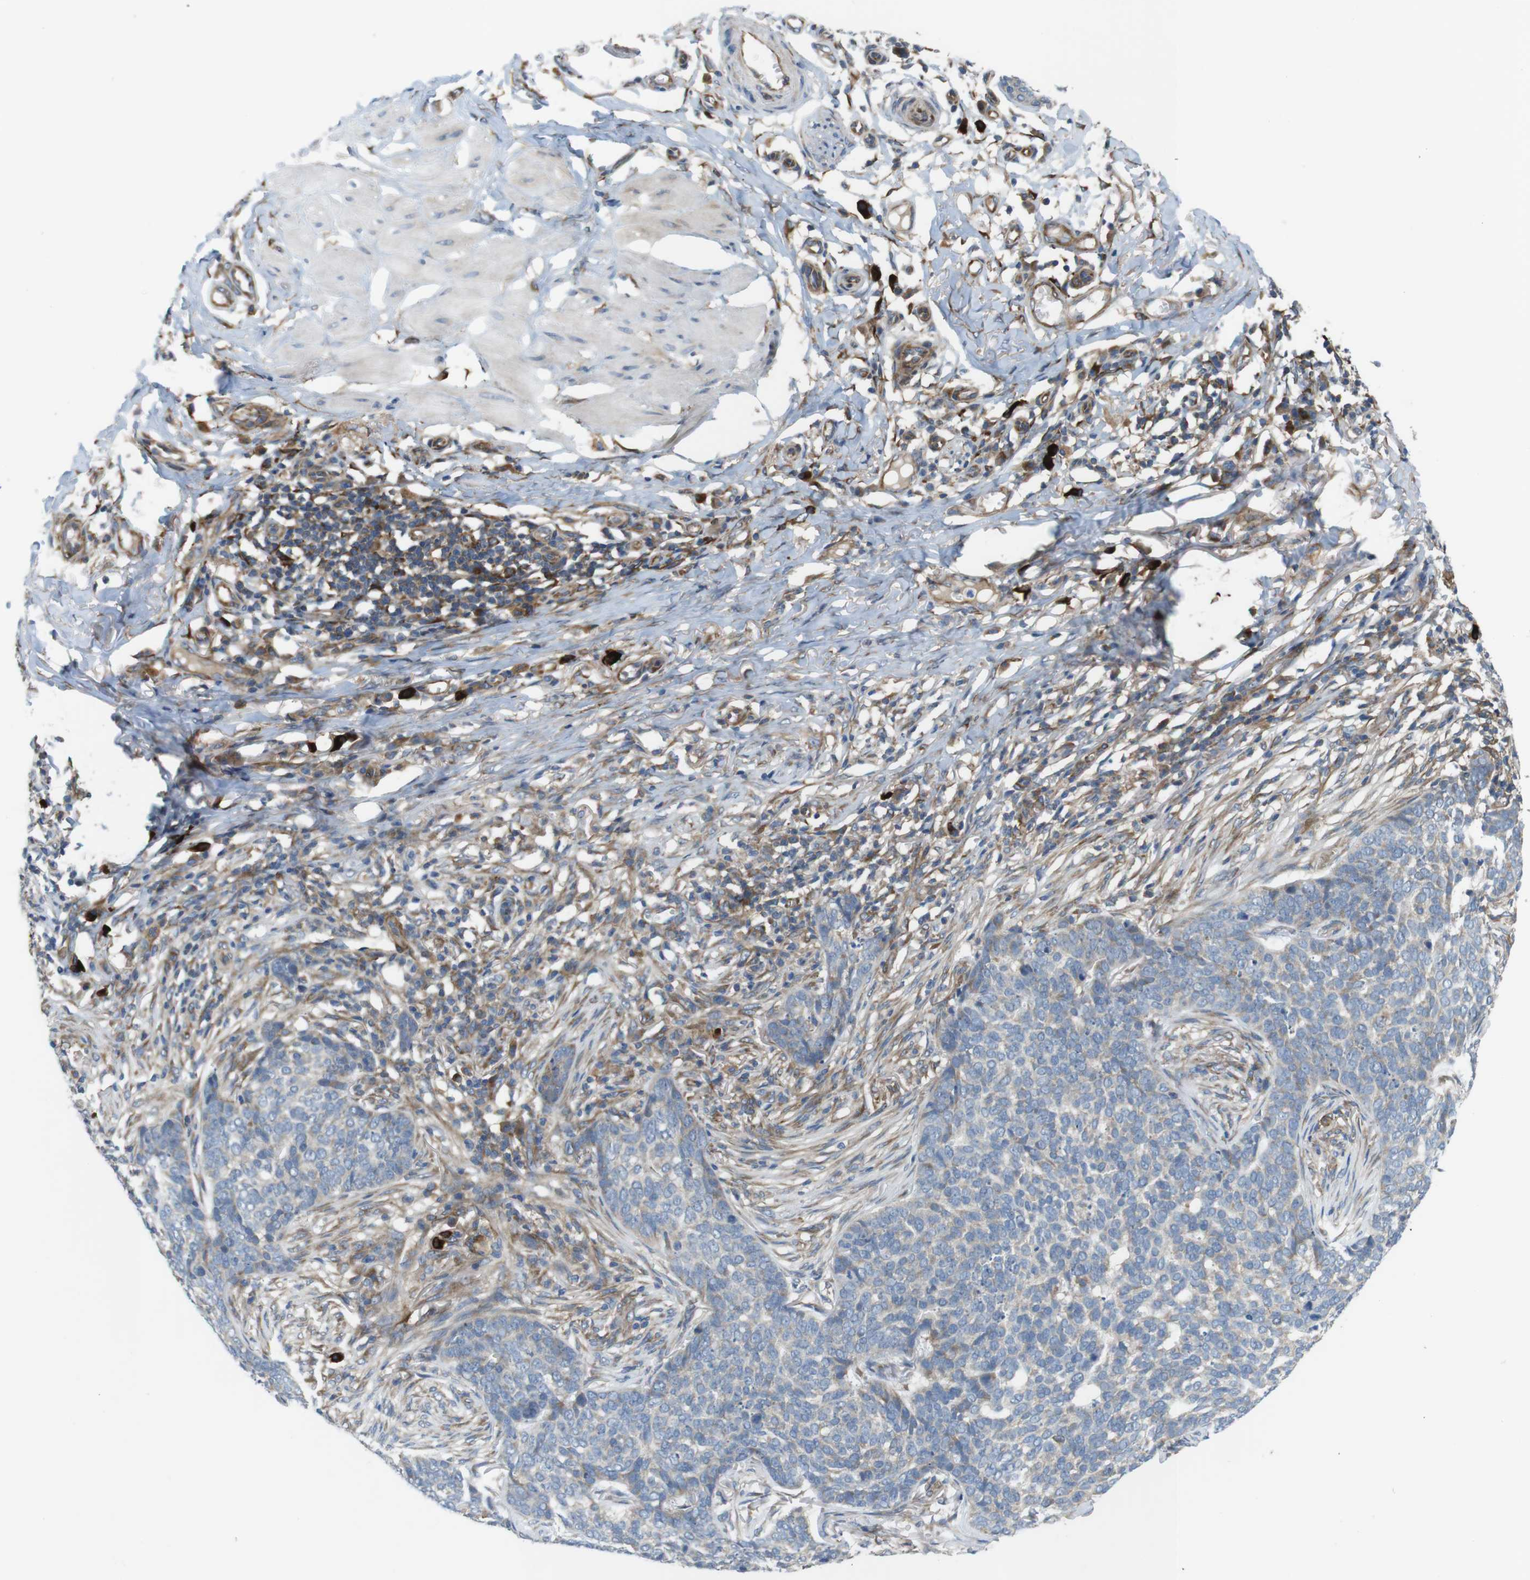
{"staining": {"intensity": "negative", "quantity": "none", "location": "none"}, "tissue": "skin cancer", "cell_type": "Tumor cells", "image_type": "cancer", "snomed": [{"axis": "morphology", "description": "Basal cell carcinoma"}, {"axis": "topography", "description": "Skin"}], "caption": "IHC photomicrograph of neoplastic tissue: basal cell carcinoma (skin) stained with DAB shows no significant protein staining in tumor cells.", "gene": "DCLK1", "patient": {"sex": "male", "age": 85}}